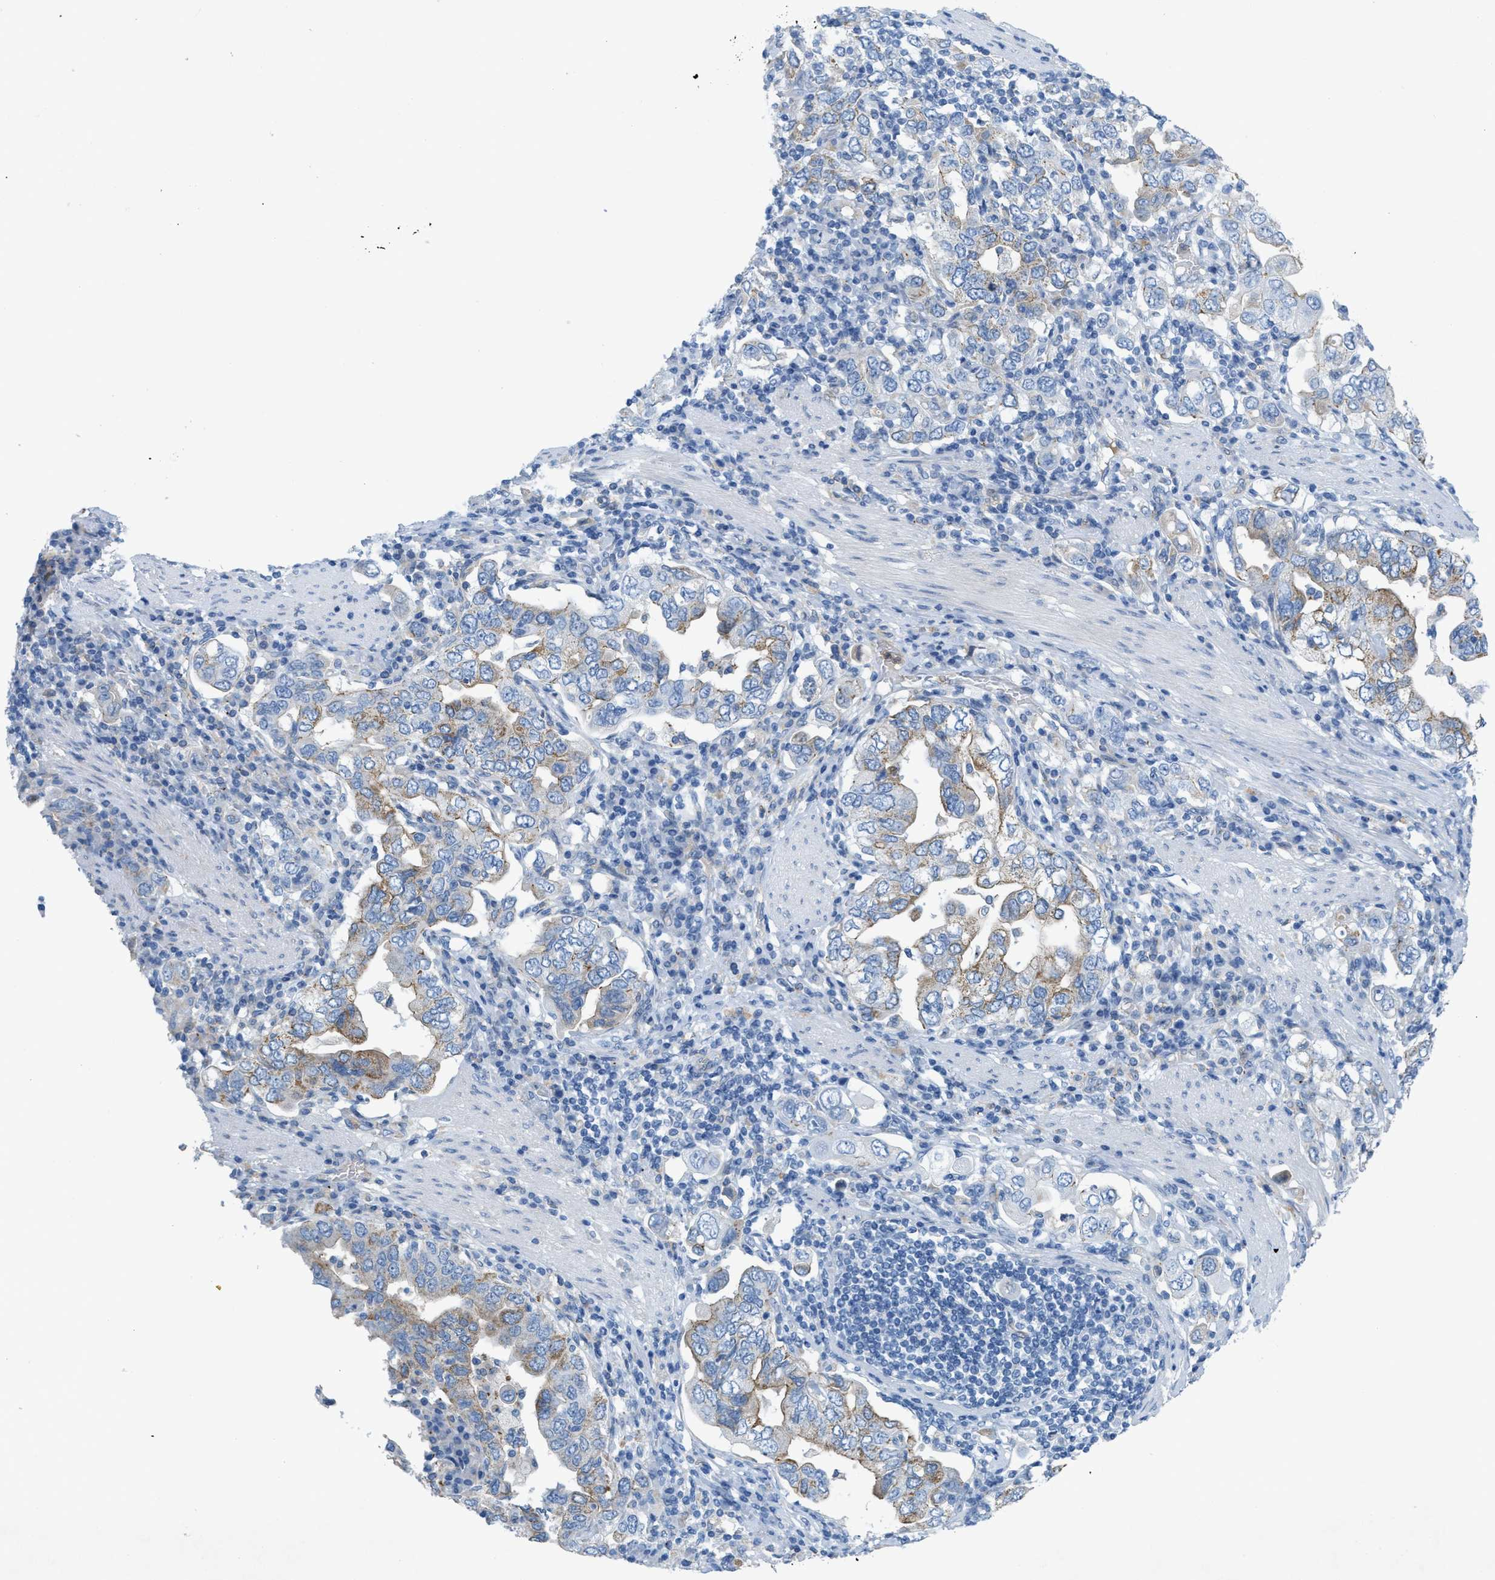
{"staining": {"intensity": "moderate", "quantity": "<25%", "location": "cytoplasmic/membranous"}, "tissue": "stomach cancer", "cell_type": "Tumor cells", "image_type": "cancer", "snomed": [{"axis": "morphology", "description": "Adenocarcinoma, NOS"}, {"axis": "topography", "description": "Stomach, upper"}], "caption": "IHC of human stomach cancer (adenocarcinoma) displays low levels of moderate cytoplasmic/membranous staining in about <25% of tumor cells.", "gene": "CRB3", "patient": {"sex": "male", "age": 62}}